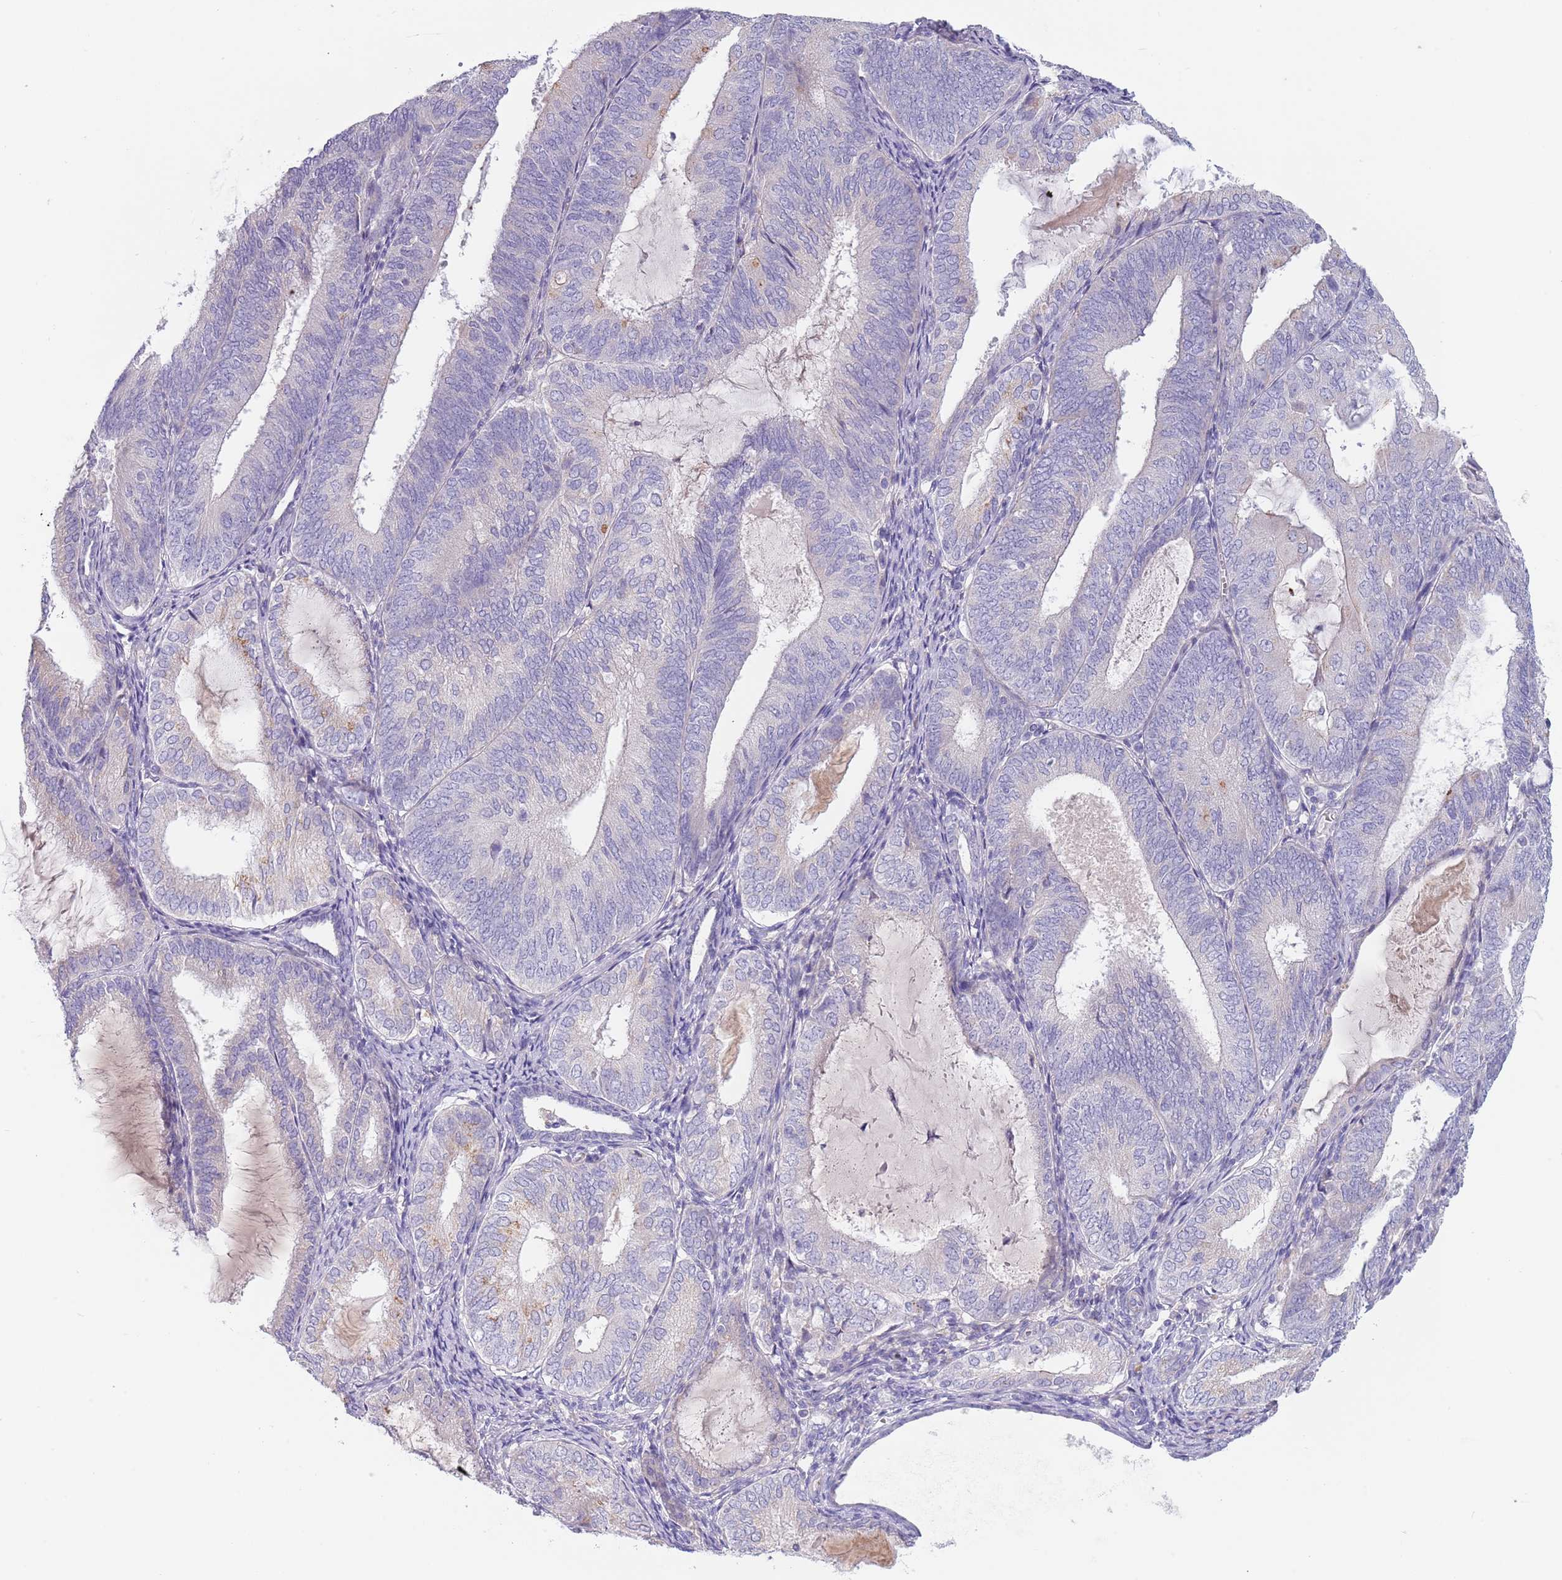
{"staining": {"intensity": "negative", "quantity": "none", "location": "none"}, "tissue": "endometrial cancer", "cell_type": "Tumor cells", "image_type": "cancer", "snomed": [{"axis": "morphology", "description": "Adenocarcinoma, NOS"}, {"axis": "topography", "description": "Endometrium"}], "caption": "The photomicrograph shows no staining of tumor cells in endometrial cancer.", "gene": "MAN1C1", "patient": {"sex": "female", "age": 81}}